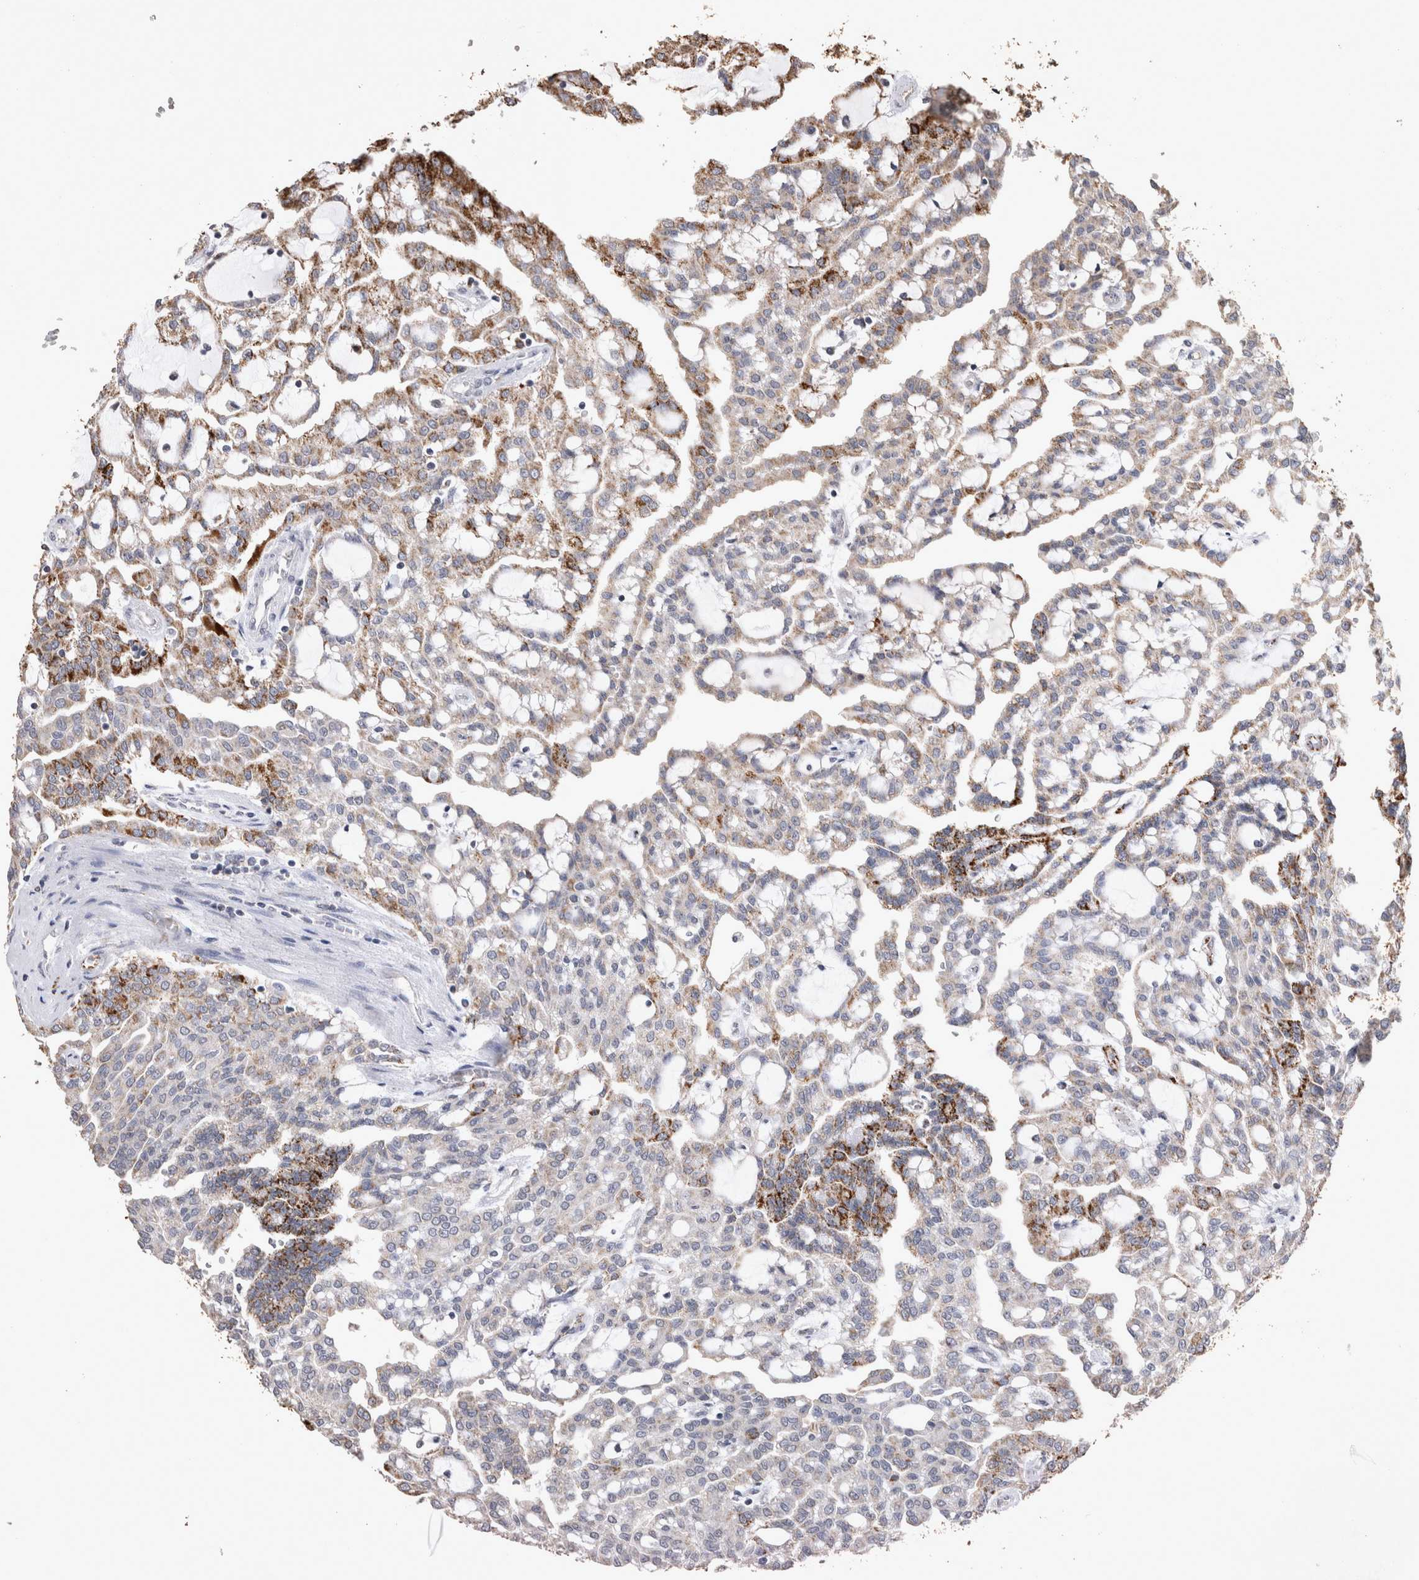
{"staining": {"intensity": "strong", "quantity": "25%-75%", "location": "cytoplasmic/membranous"}, "tissue": "renal cancer", "cell_type": "Tumor cells", "image_type": "cancer", "snomed": [{"axis": "morphology", "description": "Adenocarcinoma, NOS"}, {"axis": "topography", "description": "Kidney"}], "caption": "An immunohistochemistry (IHC) histopathology image of neoplastic tissue is shown. Protein staining in brown shows strong cytoplasmic/membranous positivity in adenocarcinoma (renal) within tumor cells.", "gene": "DKK3", "patient": {"sex": "male", "age": 63}}